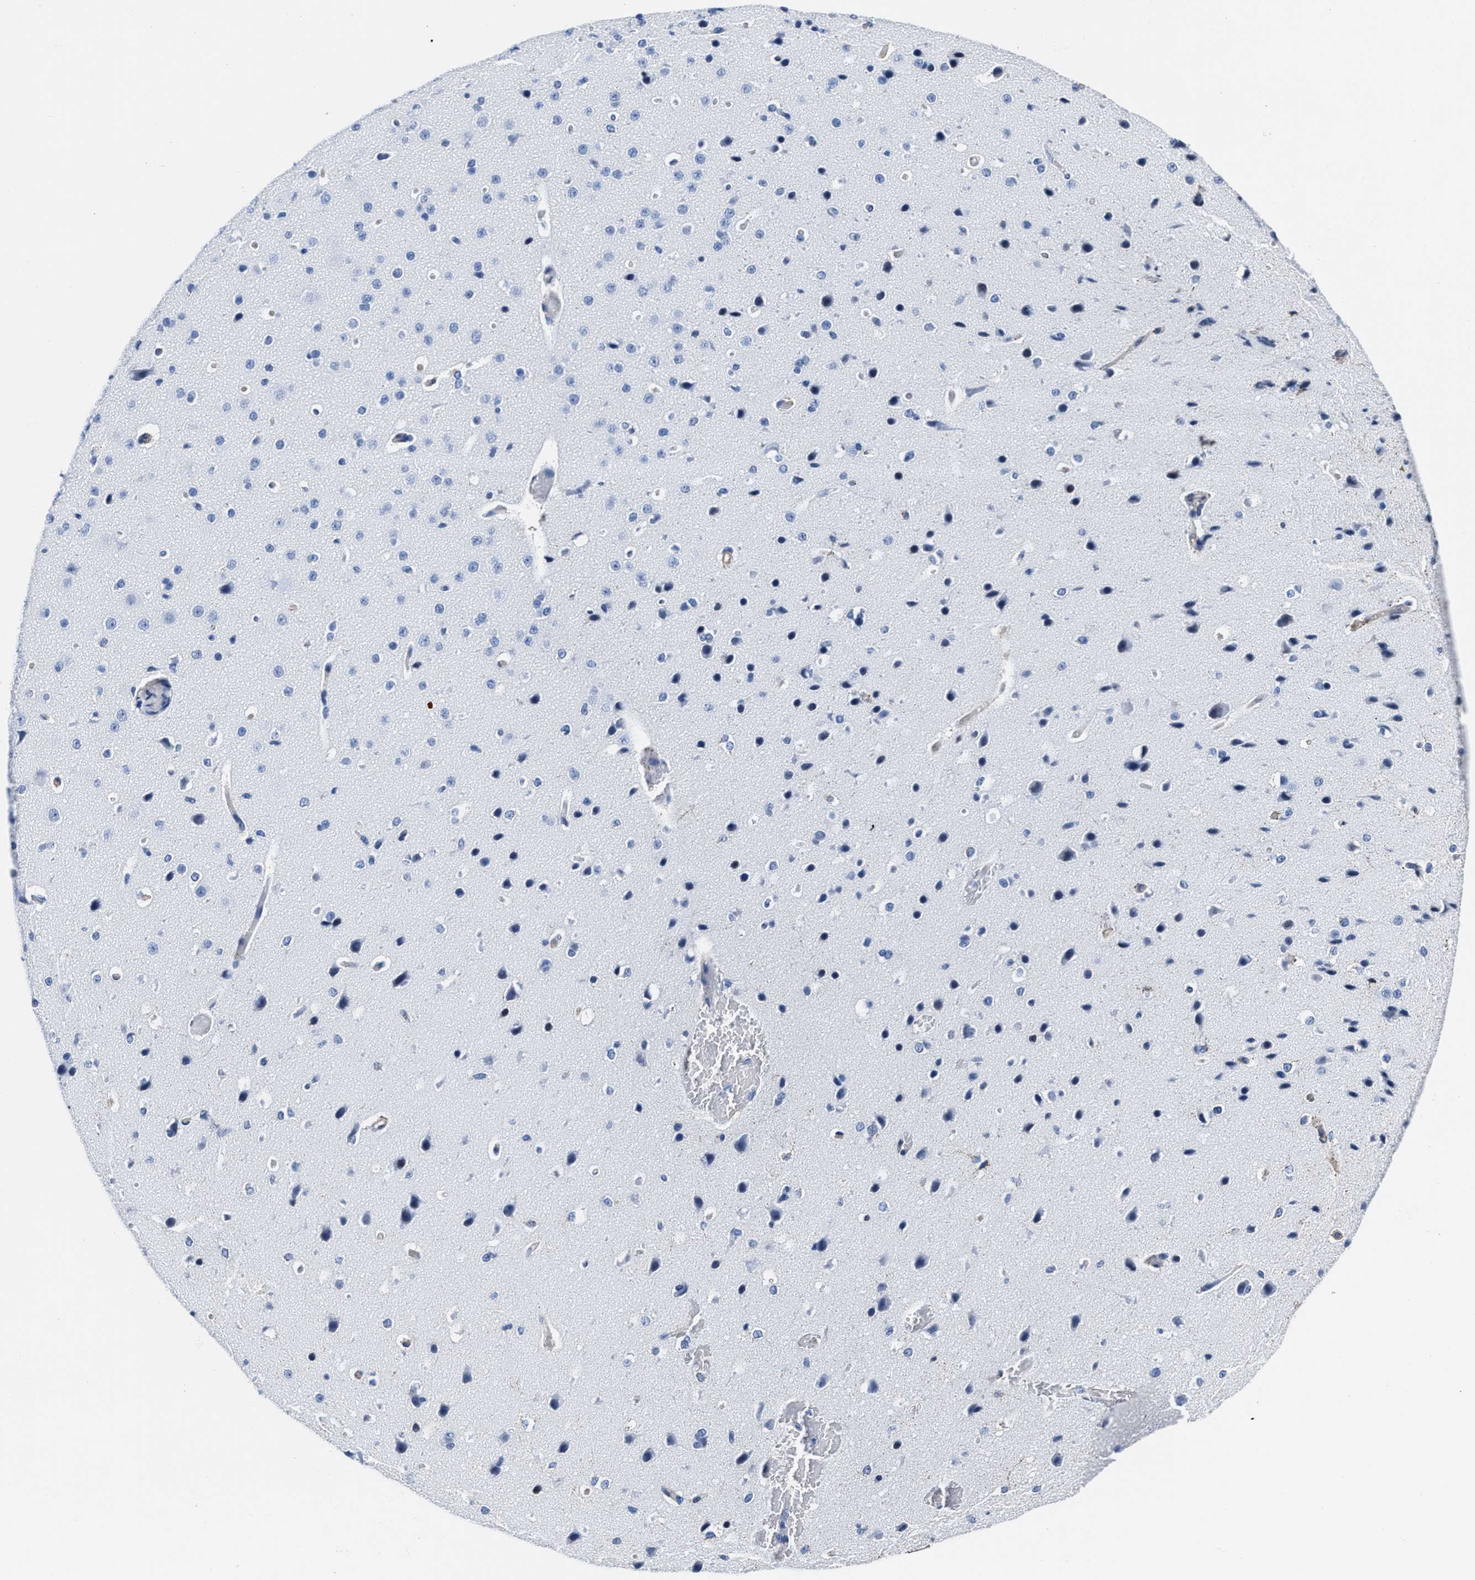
{"staining": {"intensity": "negative", "quantity": "none", "location": "none"}, "tissue": "cerebral cortex", "cell_type": "Endothelial cells", "image_type": "normal", "snomed": [{"axis": "morphology", "description": "Normal tissue, NOS"}, {"axis": "morphology", "description": "Developmental malformation"}, {"axis": "topography", "description": "Cerebral cortex"}], "caption": "High magnification brightfield microscopy of benign cerebral cortex stained with DAB (3,3'-diaminobenzidine) (brown) and counterstained with hematoxylin (blue): endothelial cells show no significant expression. (Stains: DAB immunohistochemistry with hematoxylin counter stain, Microscopy: brightfield microscopy at high magnification).", "gene": "KCNMB3", "patient": {"sex": "female", "age": 30}}